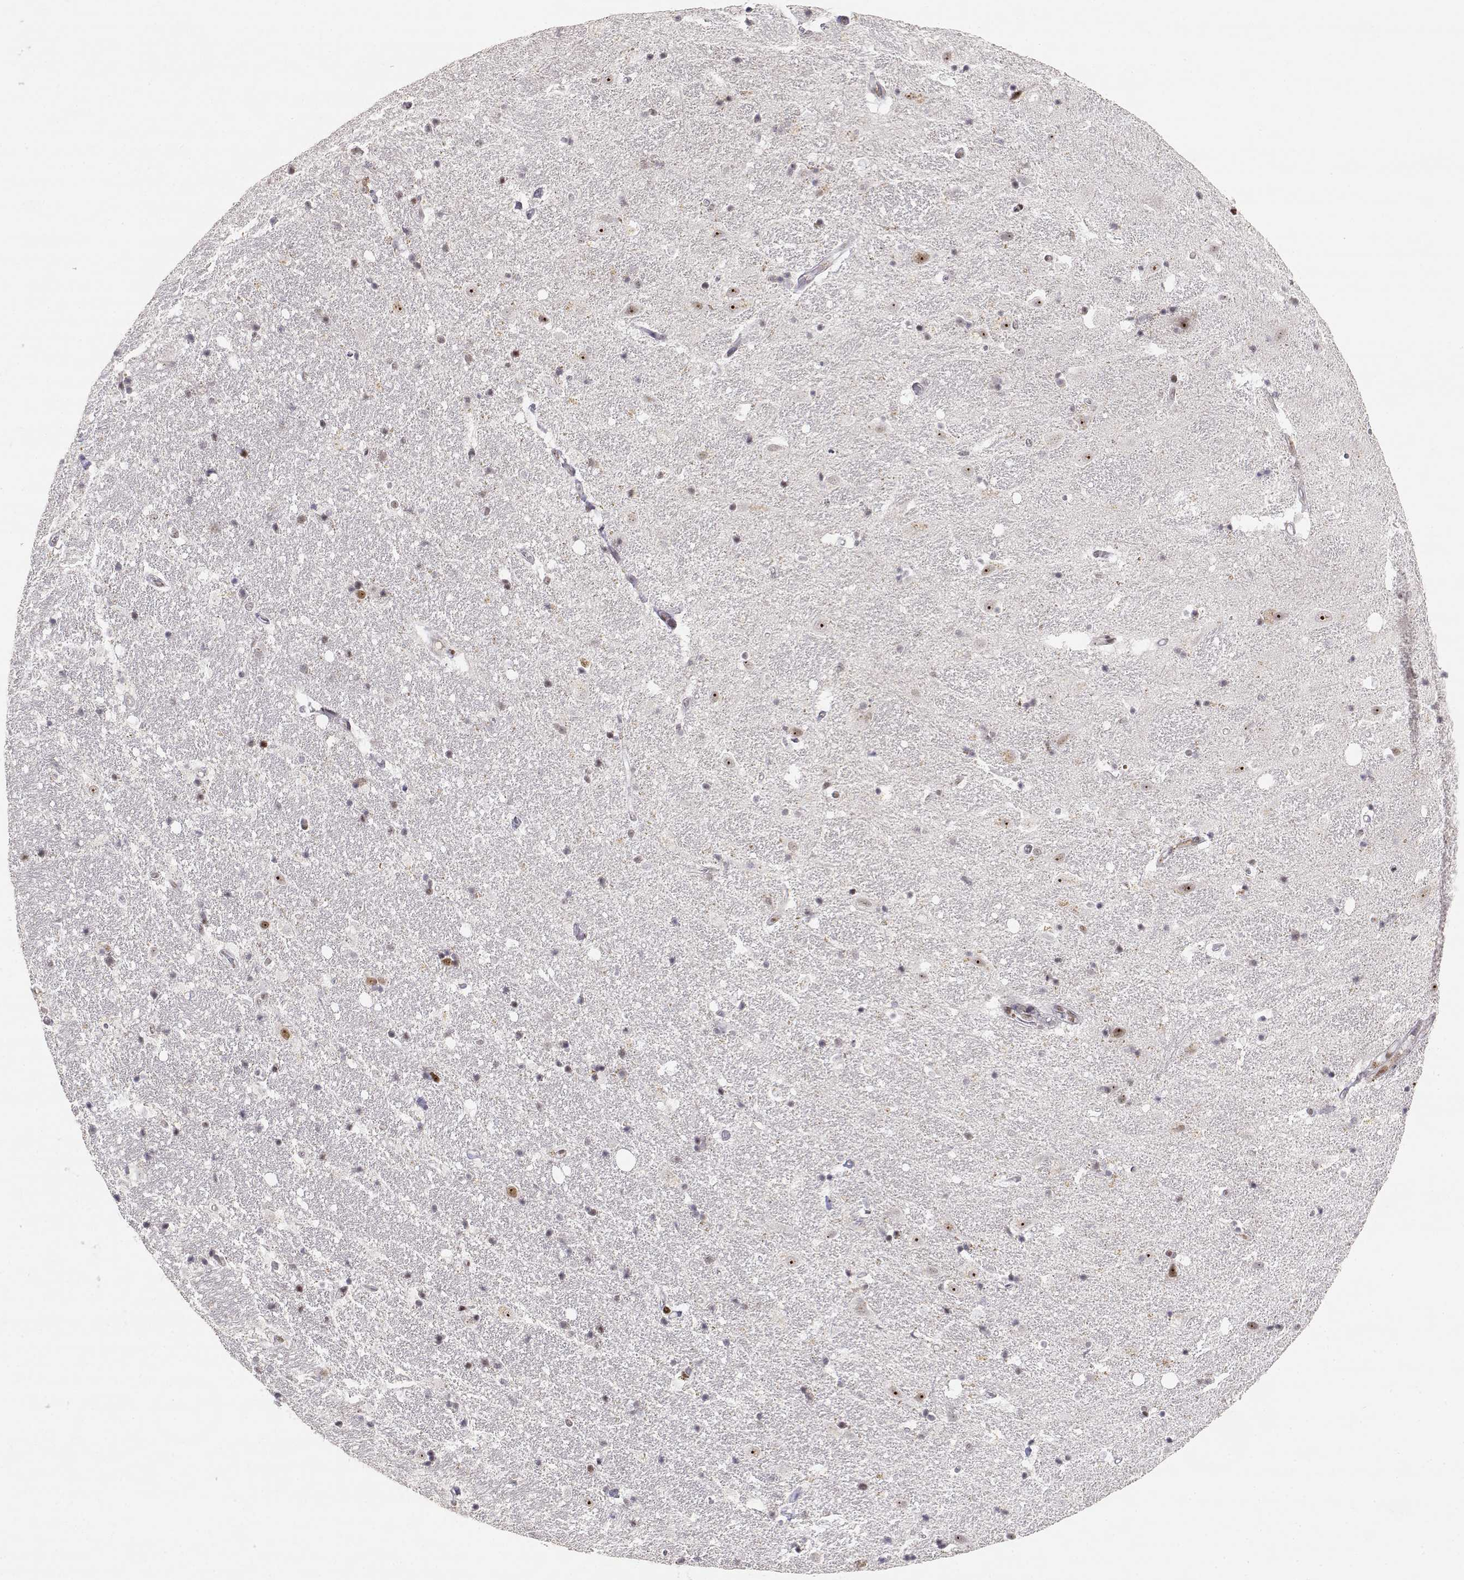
{"staining": {"intensity": "moderate", "quantity": "<25%", "location": "nuclear"}, "tissue": "hippocampus", "cell_type": "Glial cells", "image_type": "normal", "snomed": [{"axis": "morphology", "description": "Normal tissue, NOS"}, {"axis": "topography", "description": "Hippocampus"}], "caption": "Brown immunohistochemical staining in normal hippocampus exhibits moderate nuclear expression in approximately <25% of glial cells. (DAB (3,3'-diaminobenzidine) IHC, brown staining for protein, blue staining for nuclei).", "gene": "RSF1", "patient": {"sex": "male", "age": 49}}